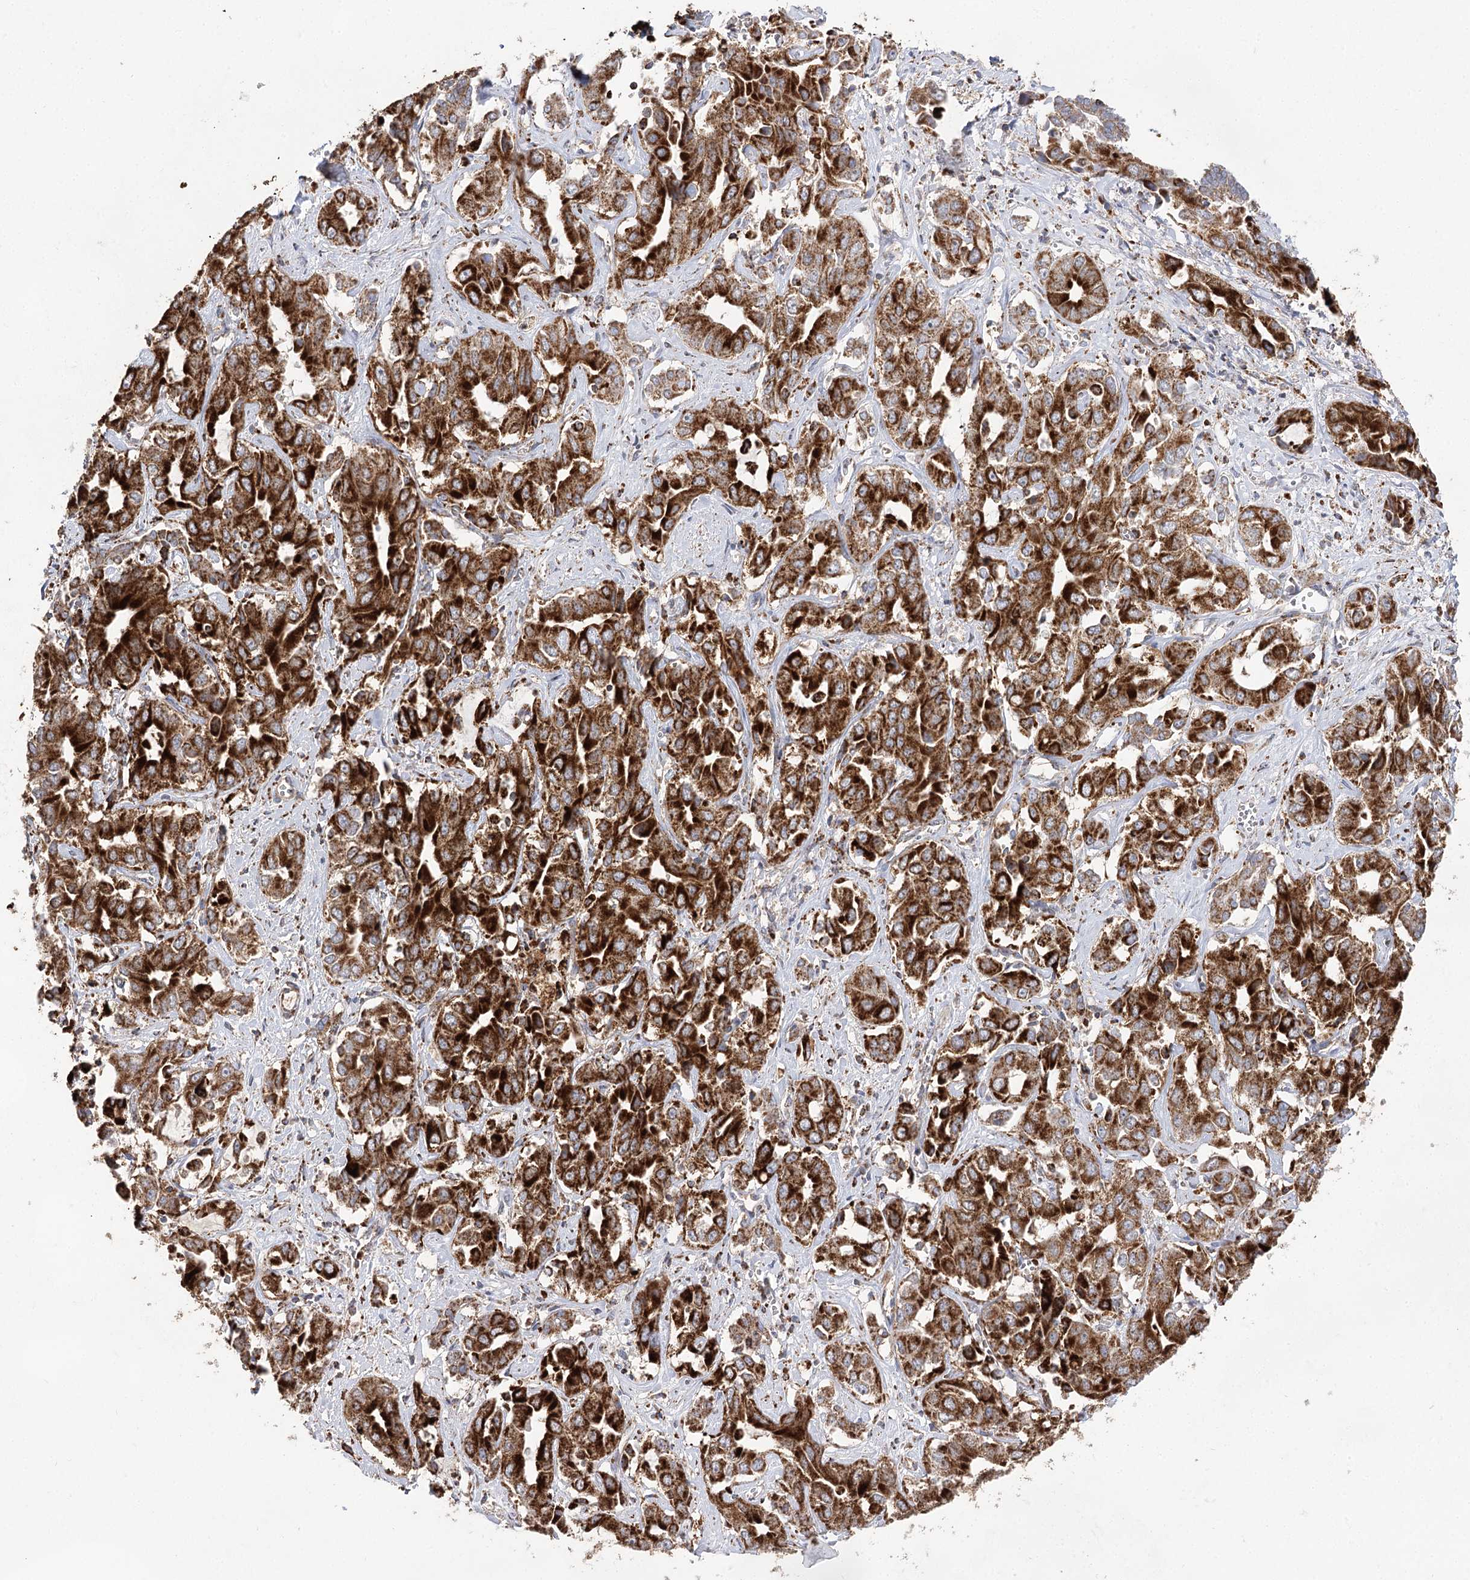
{"staining": {"intensity": "strong", "quantity": ">75%", "location": "cytoplasmic/membranous"}, "tissue": "liver cancer", "cell_type": "Tumor cells", "image_type": "cancer", "snomed": [{"axis": "morphology", "description": "Cholangiocarcinoma"}, {"axis": "topography", "description": "Liver"}], "caption": "An immunohistochemistry (IHC) image of neoplastic tissue is shown. Protein staining in brown shows strong cytoplasmic/membranous positivity in liver cancer (cholangiocarcinoma) within tumor cells.", "gene": "NADK2", "patient": {"sex": "female", "age": 52}}